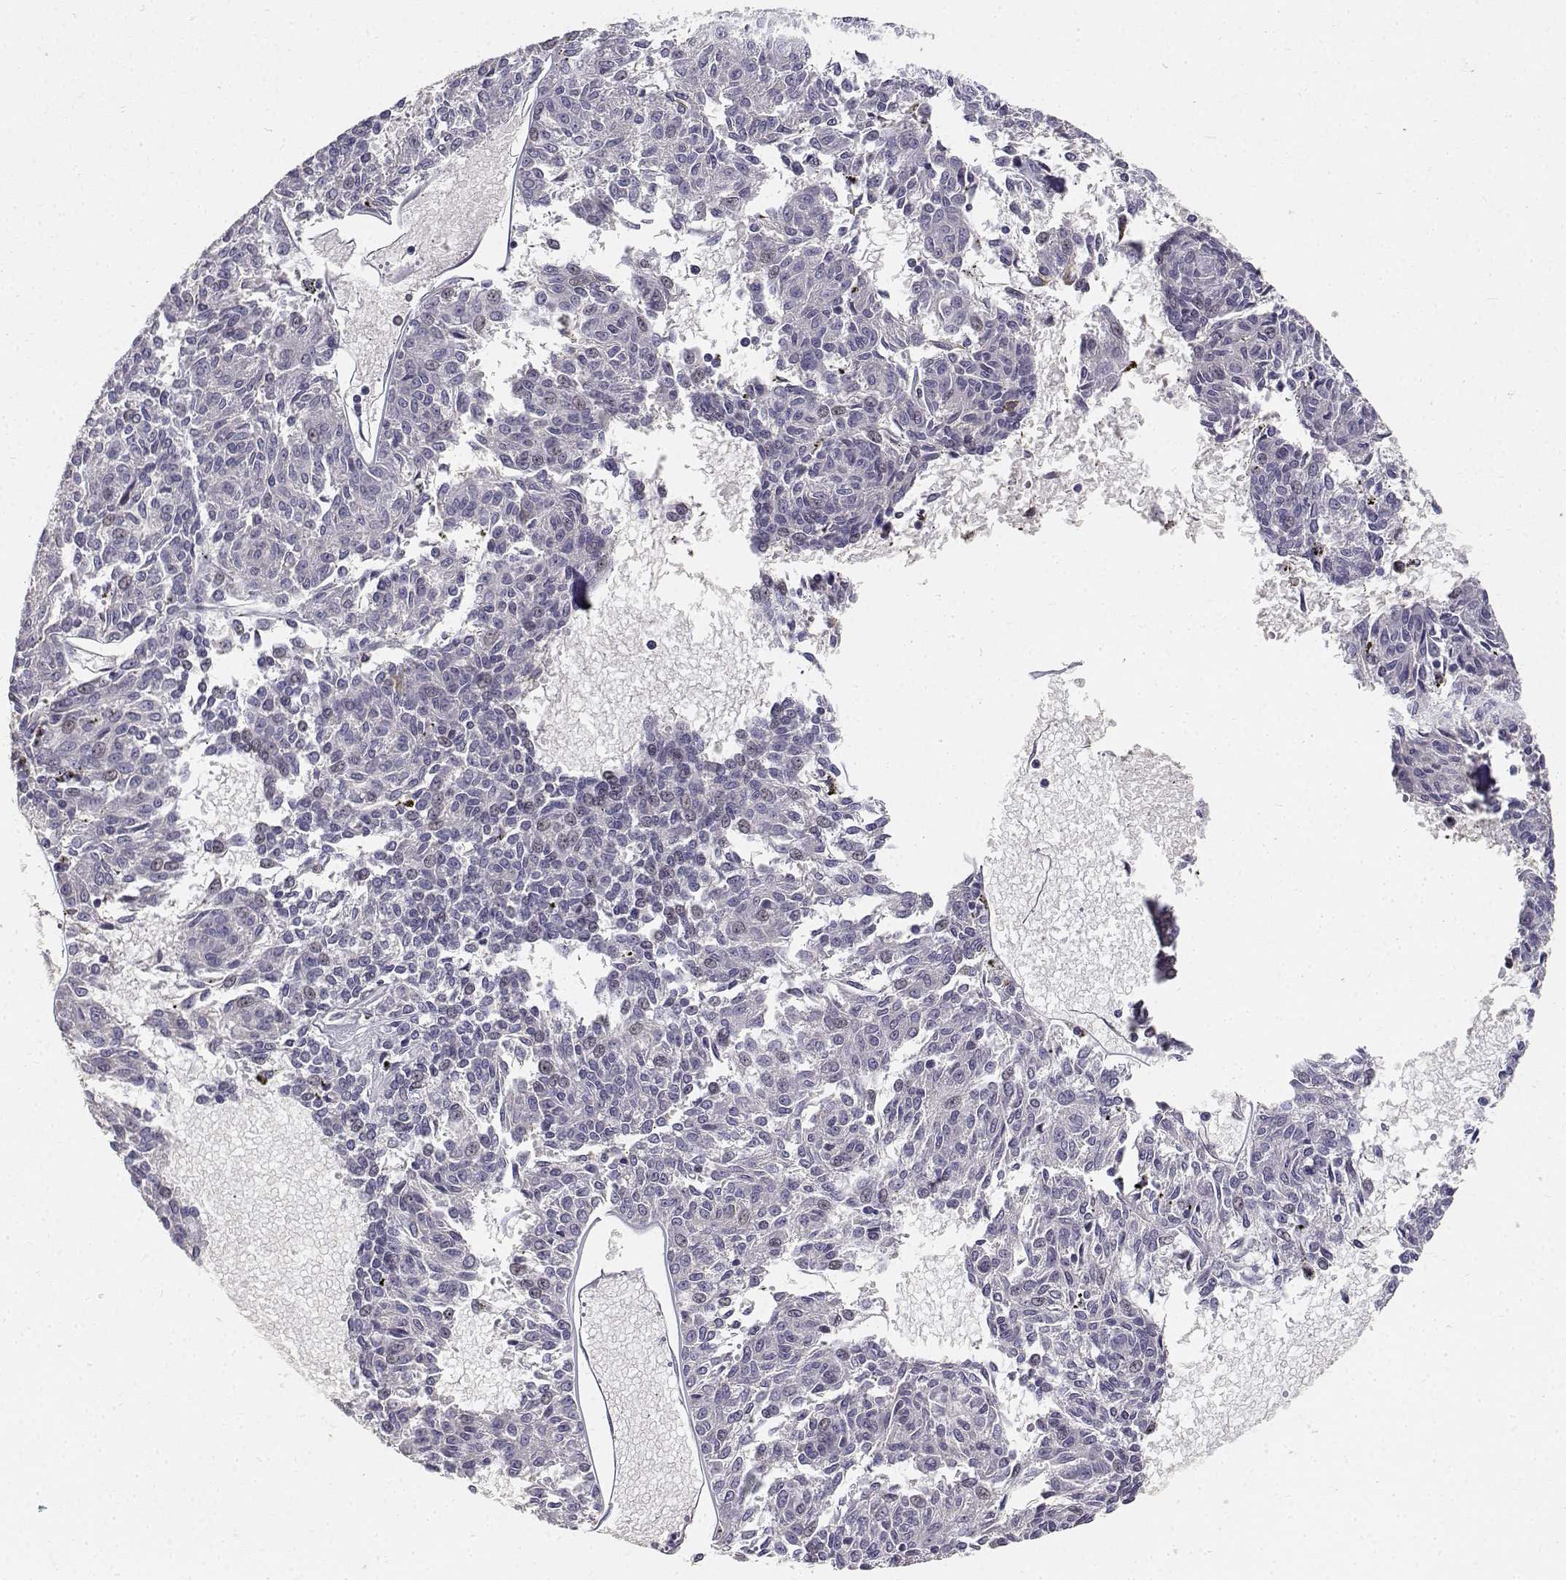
{"staining": {"intensity": "negative", "quantity": "none", "location": "none"}, "tissue": "melanoma", "cell_type": "Tumor cells", "image_type": "cancer", "snomed": [{"axis": "morphology", "description": "Malignant melanoma, NOS"}, {"axis": "topography", "description": "Skin"}], "caption": "Melanoma was stained to show a protein in brown. There is no significant staining in tumor cells.", "gene": "PAEP", "patient": {"sex": "female", "age": 72}}